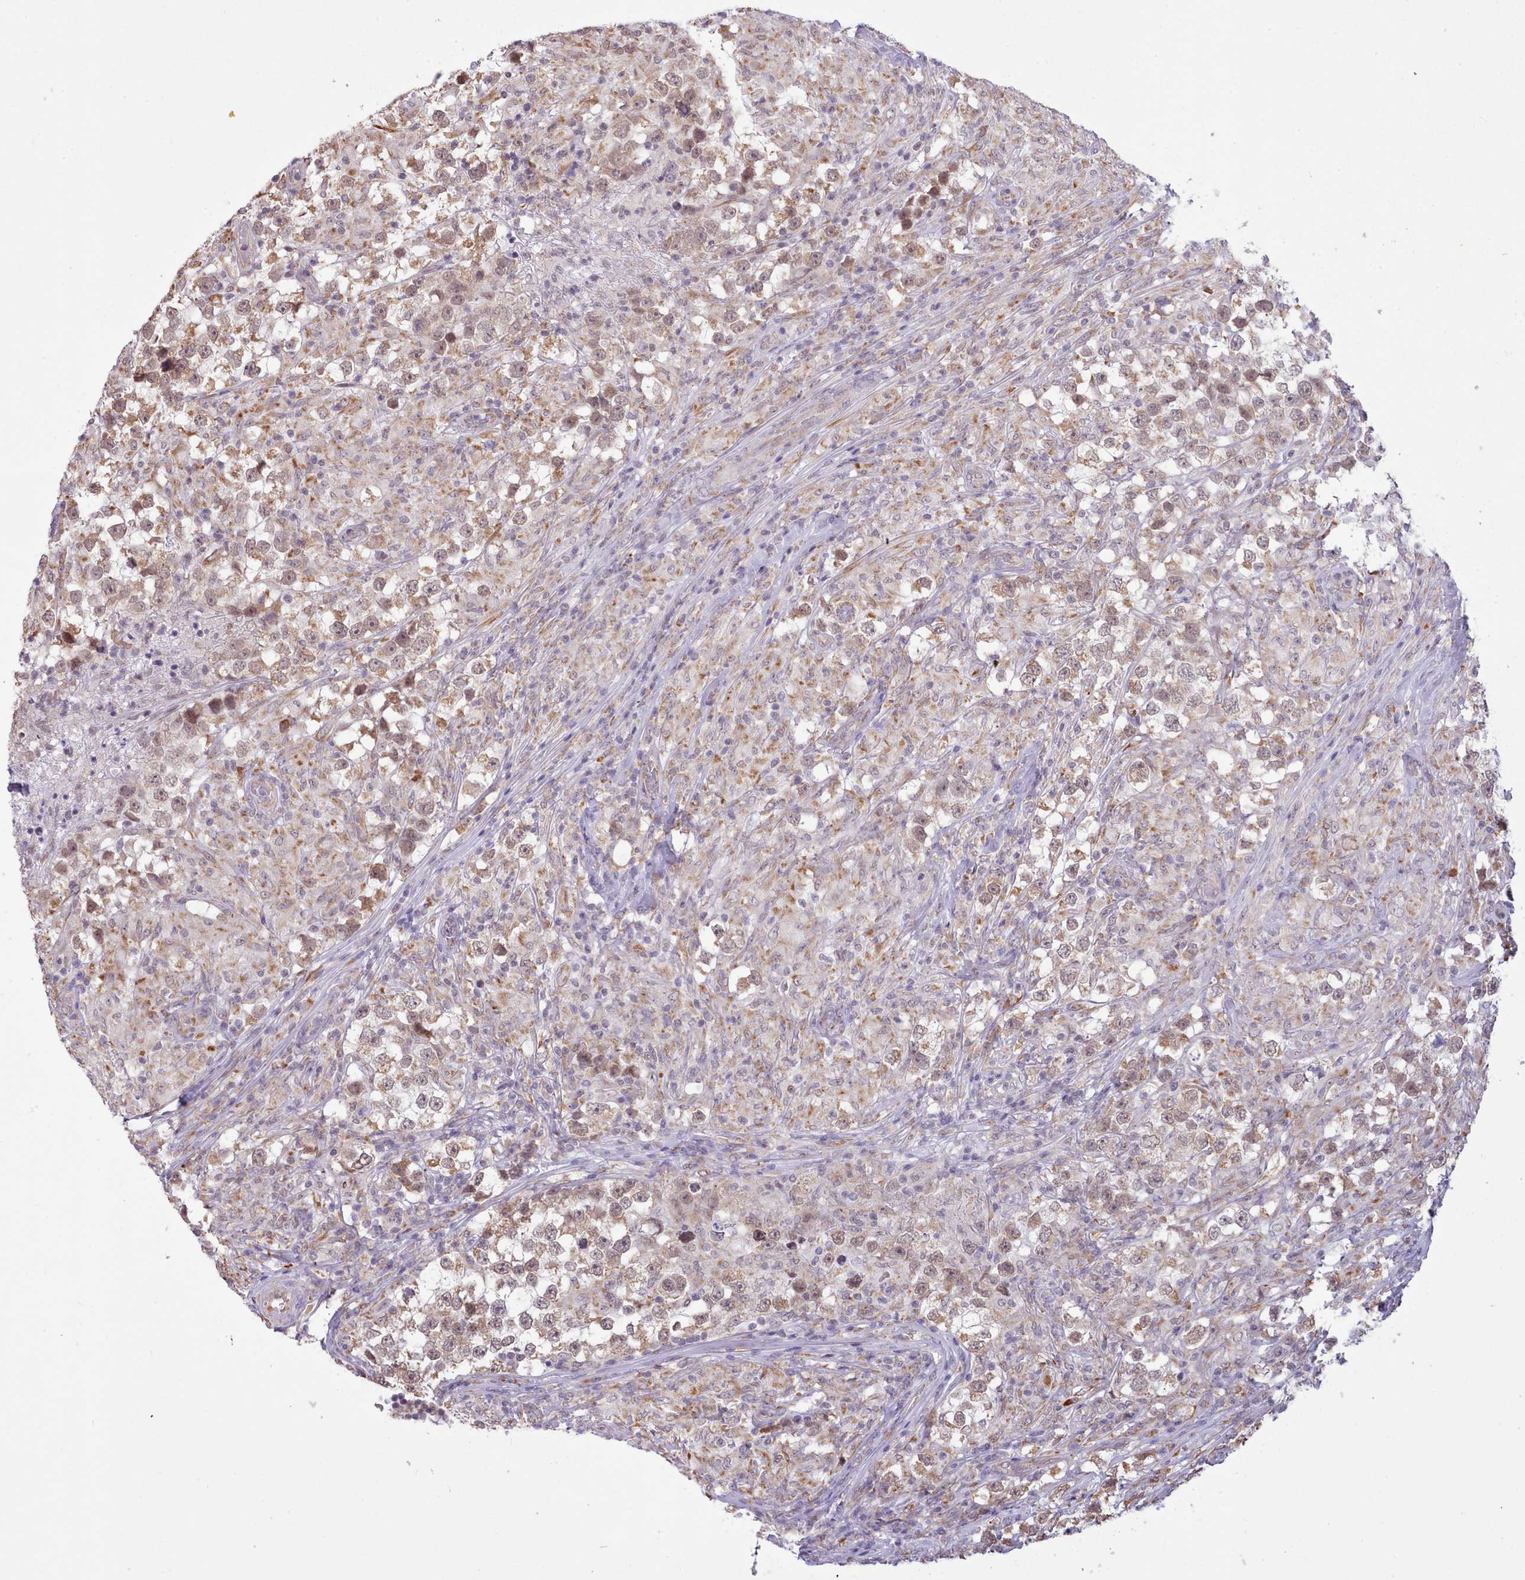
{"staining": {"intensity": "weak", "quantity": ">75%", "location": "cytoplasmic/membranous,nuclear"}, "tissue": "testis cancer", "cell_type": "Tumor cells", "image_type": "cancer", "snomed": [{"axis": "morphology", "description": "Seminoma, NOS"}, {"axis": "topography", "description": "Testis"}], "caption": "The histopathology image demonstrates immunohistochemical staining of seminoma (testis). There is weak cytoplasmic/membranous and nuclear positivity is seen in approximately >75% of tumor cells.", "gene": "SEC61B", "patient": {"sex": "male", "age": 46}}